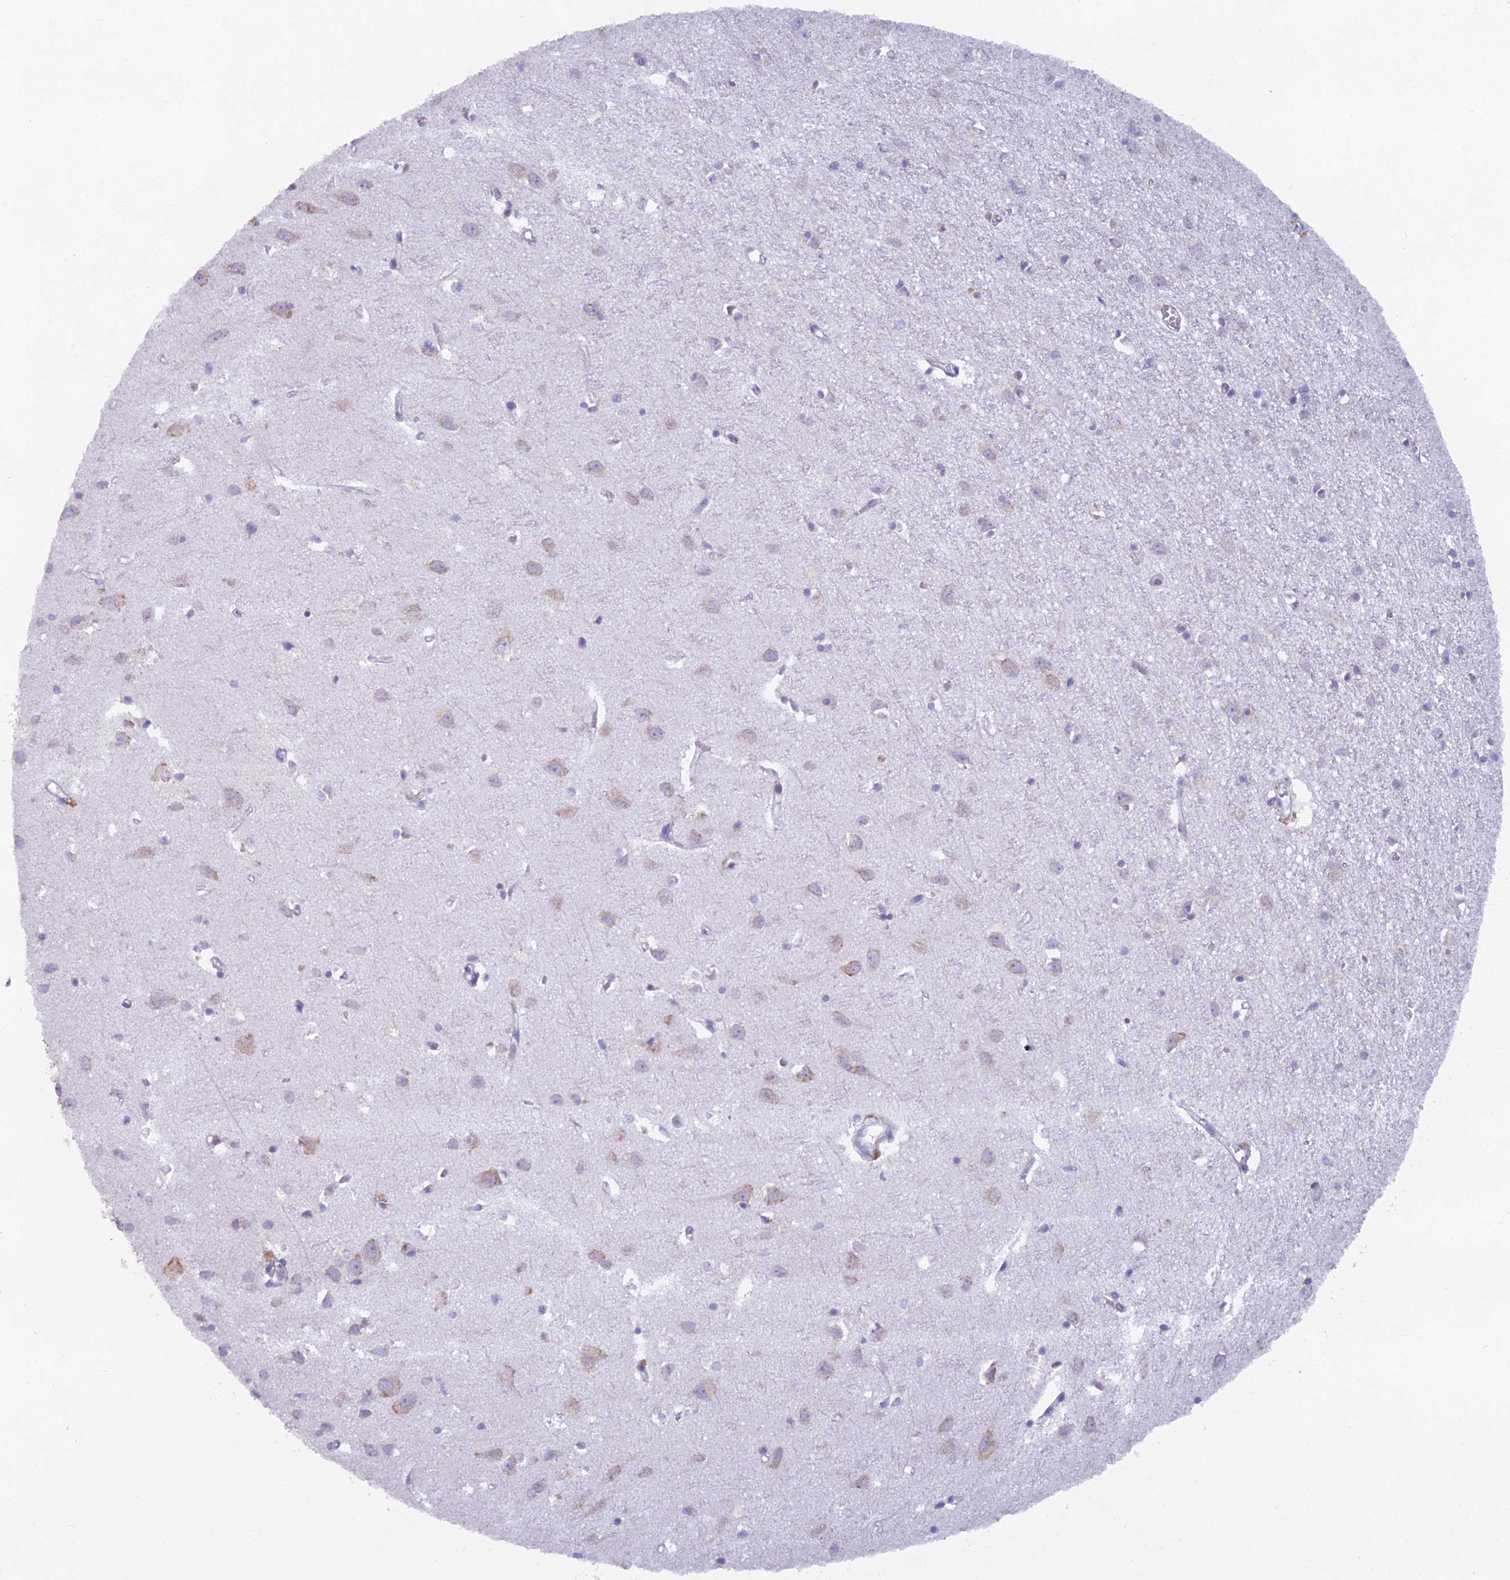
{"staining": {"intensity": "negative", "quantity": "none", "location": "none"}, "tissue": "cerebral cortex", "cell_type": "Endothelial cells", "image_type": "normal", "snomed": [{"axis": "morphology", "description": "Normal tissue, NOS"}, {"axis": "topography", "description": "Cerebral cortex"}], "caption": "DAB (3,3'-diaminobenzidine) immunohistochemical staining of unremarkable cerebral cortex shows no significant positivity in endothelial cells. (Brightfield microscopy of DAB (3,3'-diaminobenzidine) immunohistochemistry (IHC) at high magnification).", "gene": "ABI3BP", "patient": {"sex": "female", "age": 64}}